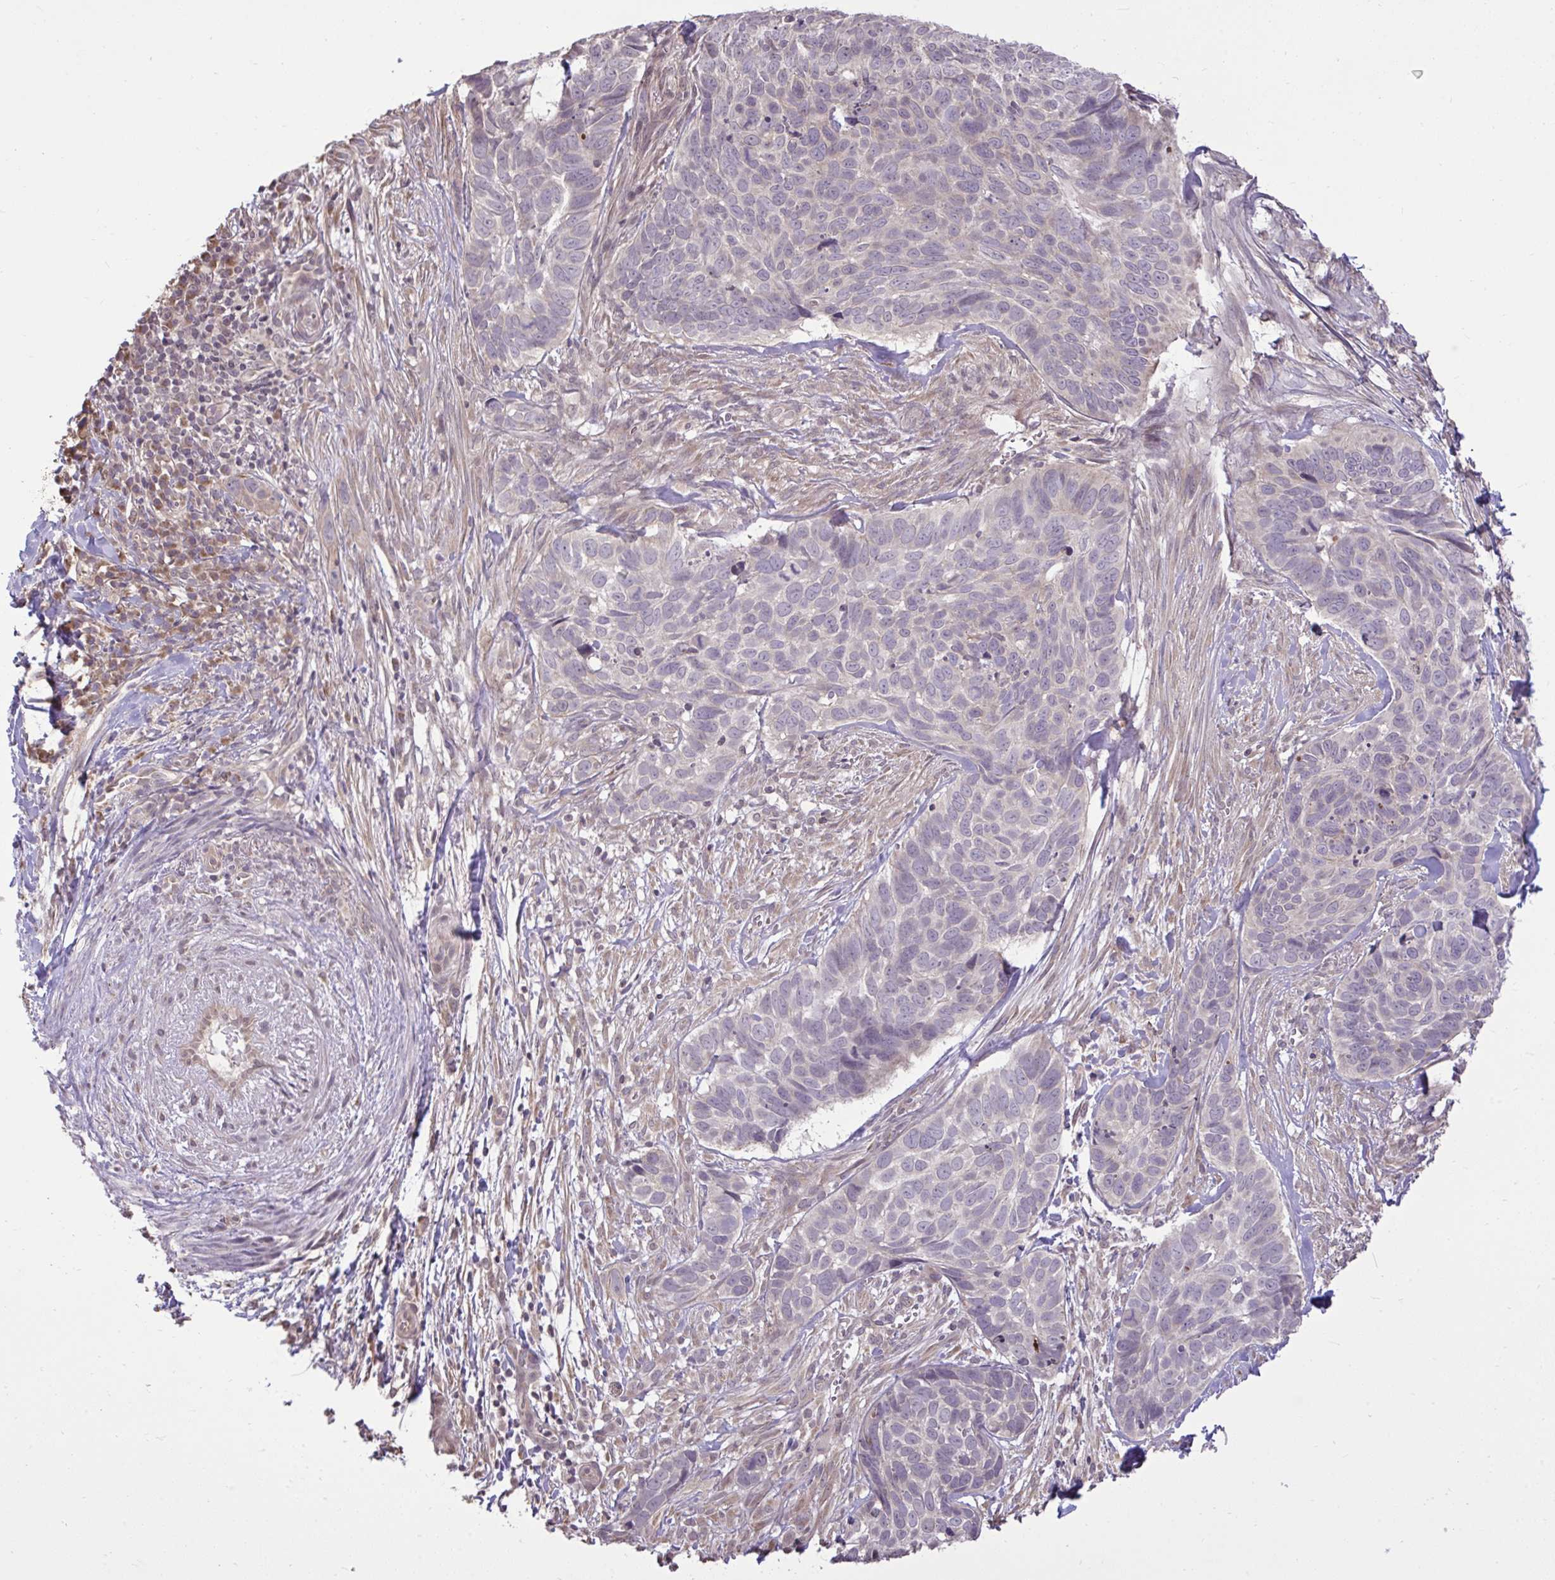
{"staining": {"intensity": "negative", "quantity": "none", "location": "none"}, "tissue": "skin cancer", "cell_type": "Tumor cells", "image_type": "cancer", "snomed": [{"axis": "morphology", "description": "Basal cell carcinoma"}, {"axis": "topography", "description": "Skin"}], "caption": "This is a micrograph of immunohistochemistry staining of skin cancer, which shows no expression in tumor cells.", "gene": "CYP20A1", "patient": {"sex": "female", "age": 82}}